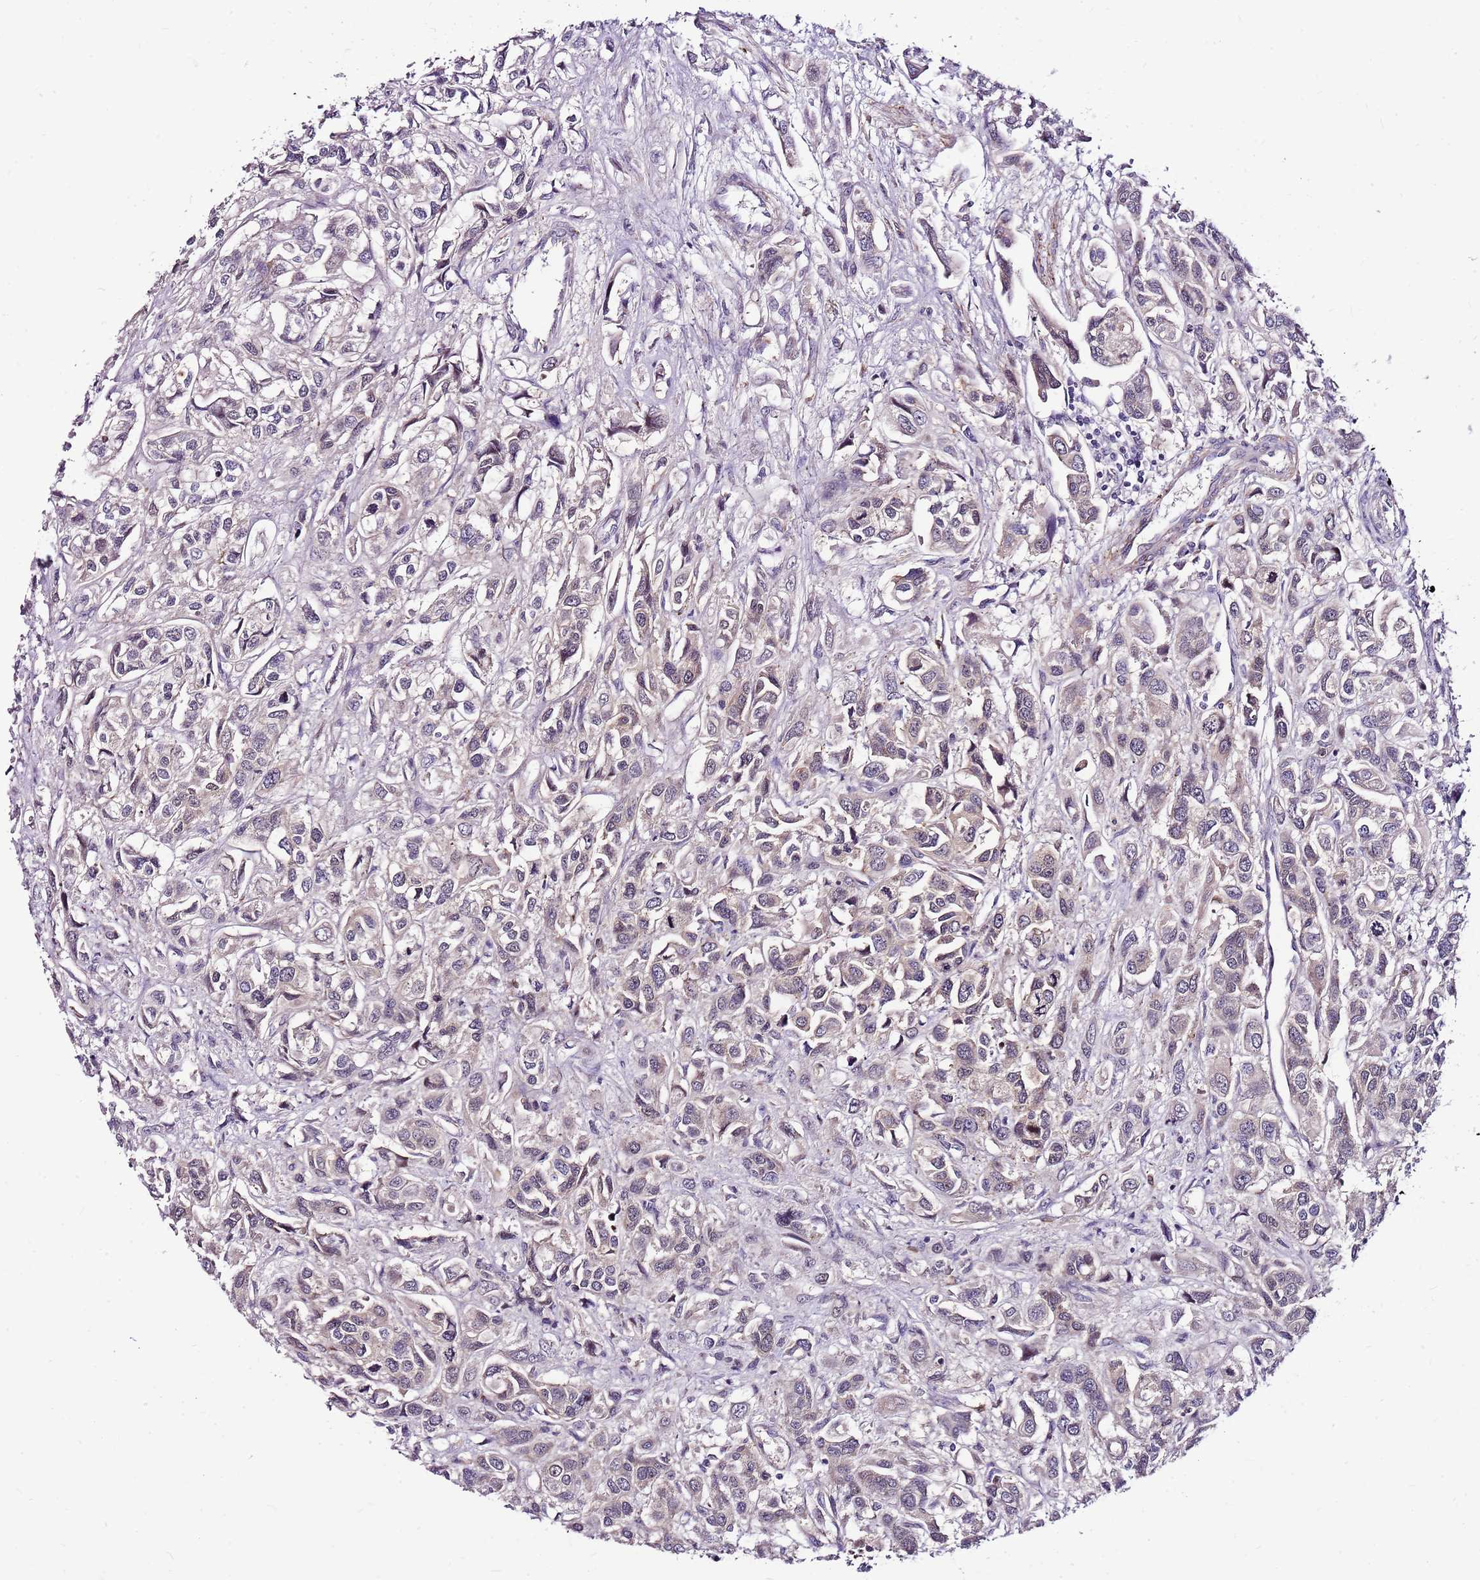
{"staining": {"intensity": "weak", "quantity": "<25%", "location": "cytoplasmic/membranous"}, "tissue": "urothelial cancer", "cell_type": "Tumor cells", "image_type": "cancer", "snomed": [{"axis": "morphology", "description": "Urothelial carcinoma, High grade"}, {"axis": "topography", "description": "Urinary bladder"}], "caption": "Tumor cells are negative for brown protein staining in urothelial cancer.", "gene": "POLE3", "patient": {"sex": "male", "age": 67}}